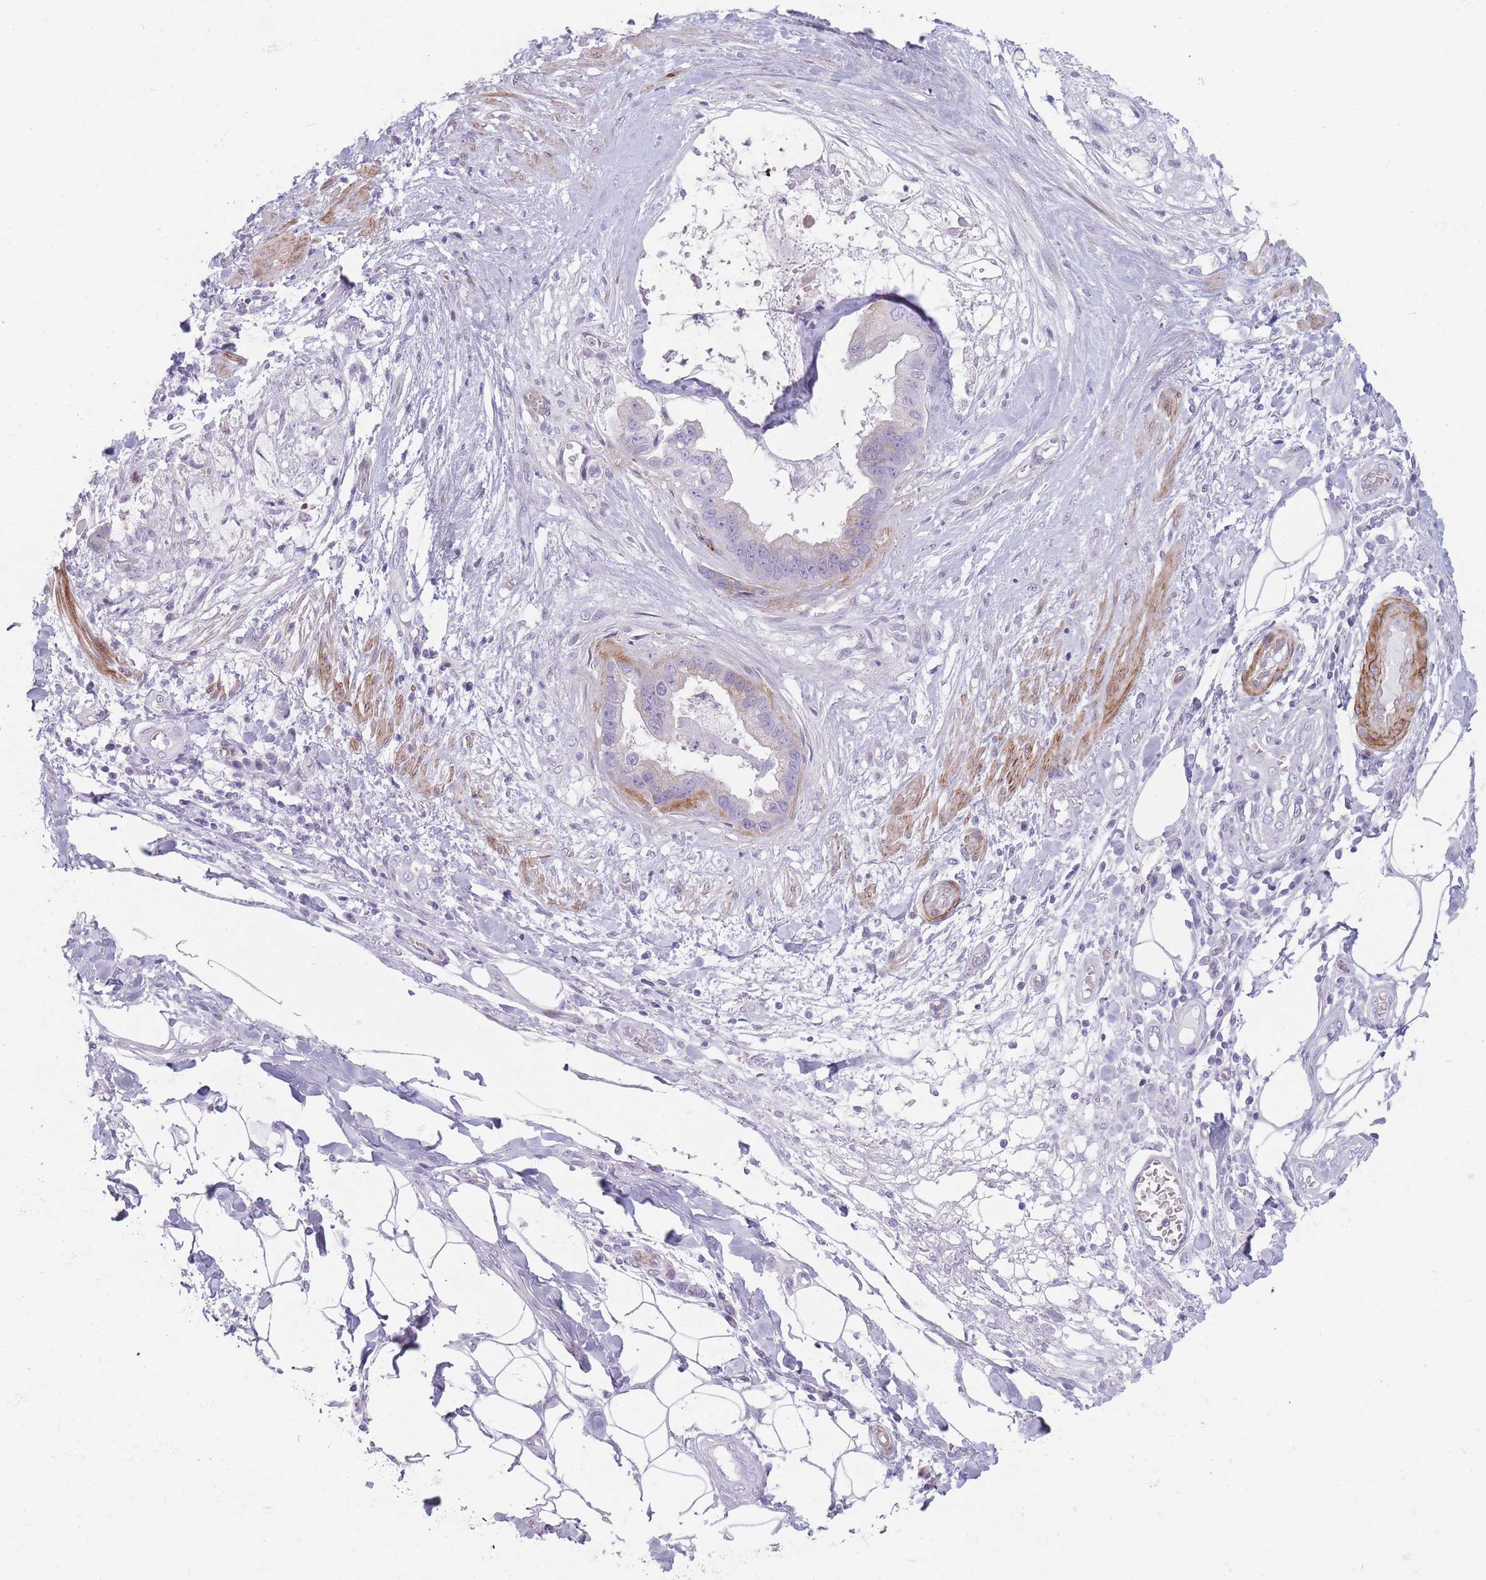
{"staining": {"intensity": "negative", "quantity": "none", "location": "none"}, "tissue": "stomach cancer", "cell_type": "Tumor cells", "image_type": "cancer", "snomed": [{"axis": "morphology", "description": "Adenocarcinoma, NOS"}, {"axis": "topography", "description": "Stomach"}], "caption": "DAB (3,3'-diaminobenzidine) immunohistochemical staining of human stomach cancer shows no significant positivity in tumor cells. The staining was performed using DAB to visualize the protein expression in brown, while the nuclei were stained in blue with hematoxylin (Magnification: 20x).", "gene": "IFNA6", "patient": {"sex": "male", "age": 62}}